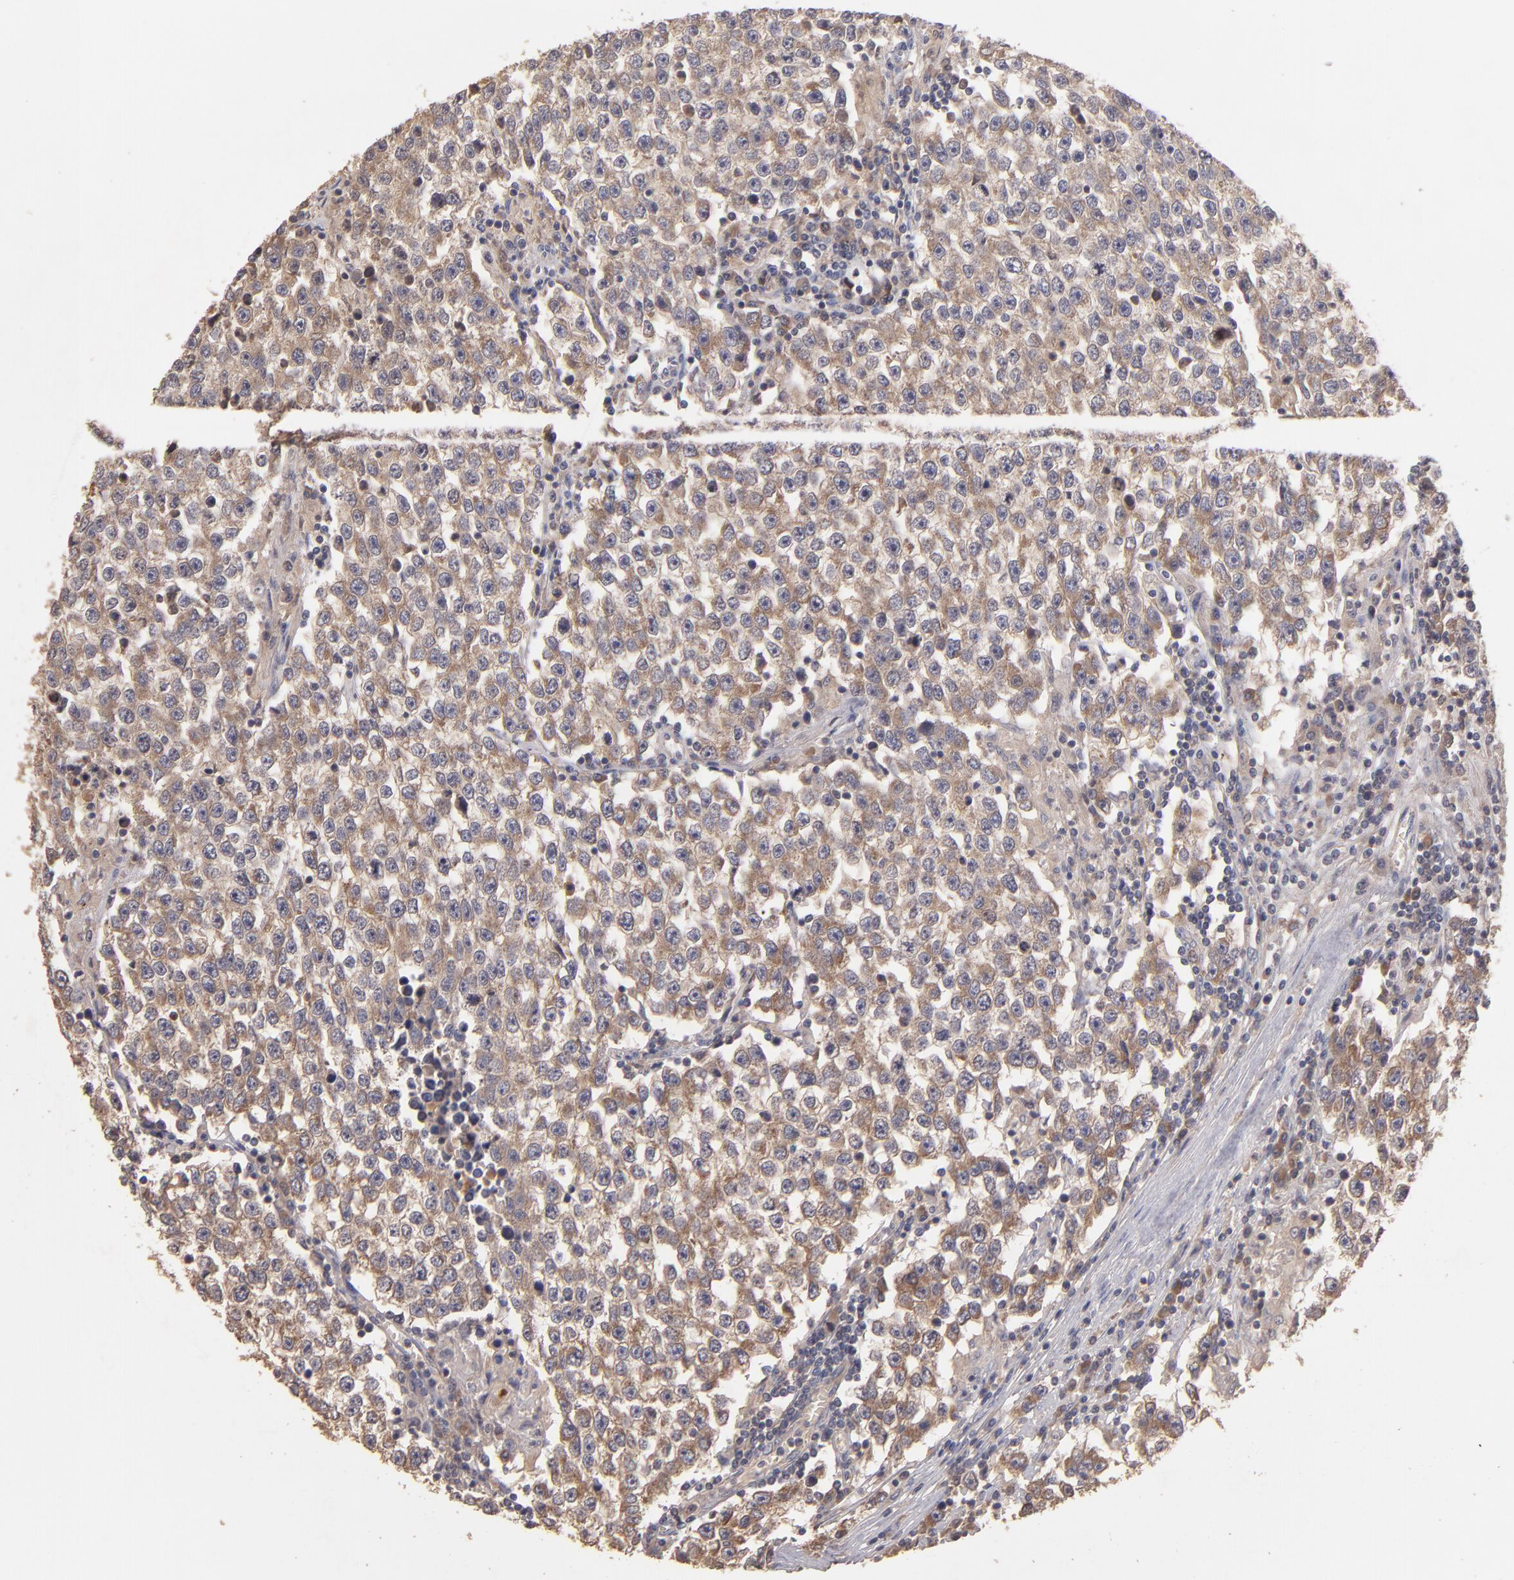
{"staining": {"intensity": "moderate", "quantity": "25%-75%", "location": "cytoplasmic/membranous"}, "tissue": "testis cancer", "cell_type": "Tumor cells", "image_type": "cancer", "snomed": [{"axis": "morphology", "description": "Seminoma, NOS"}, {"axis": "topography", "description": "Testis"}], "caption": "Immunohistochemistry (IHC) of human testis cancer demonstrates medium levels of moderate cytoplasmic/membranous staining in approximately 25%-75% of tumor cells.", "gene": "UPF3B", "patient": {"sex": "male", "age": 36}}